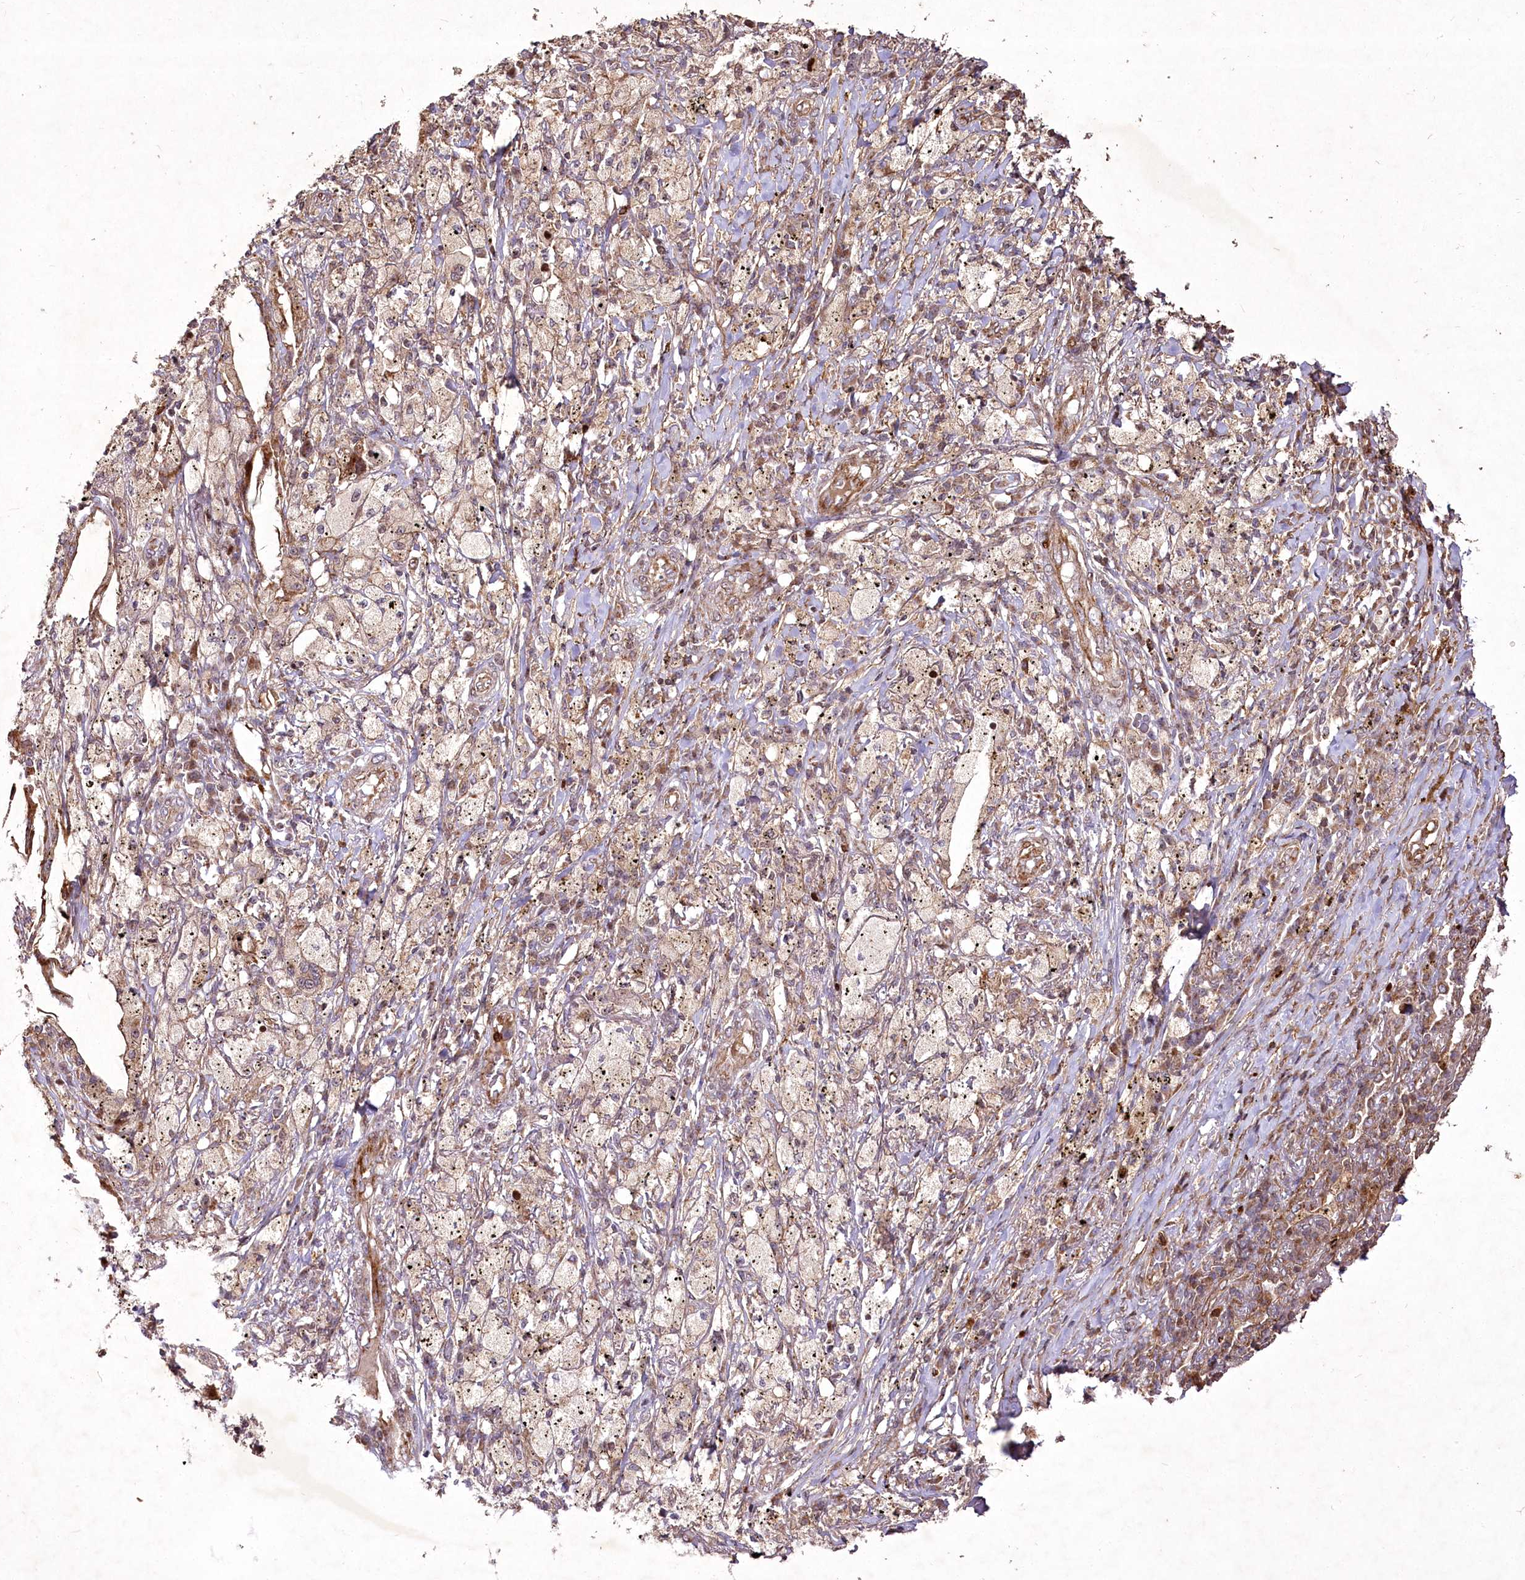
{"staining": {"intensity": "weak", "quantity": "25%-75%", "location": "cytoplasmic/membranous,nuclear"}, "tissue": "lung cancer", "cell_type": "Tumor cells", "image_type": "cancer", "snomed": [{"axis": "morphology", "description": "Squamous cell carcinoma, NOS"}, {"axis": "topography", "description": "Lung"}], "caption": "IHC of human squamous cell carcinoma (lung) reveals low levels of weak cytoplasmic/membranous and nuclear positivity in about 25%-75% of tumor cells.", "gene": "PSTK", "patient": {"sex": "female", "age": 63}}